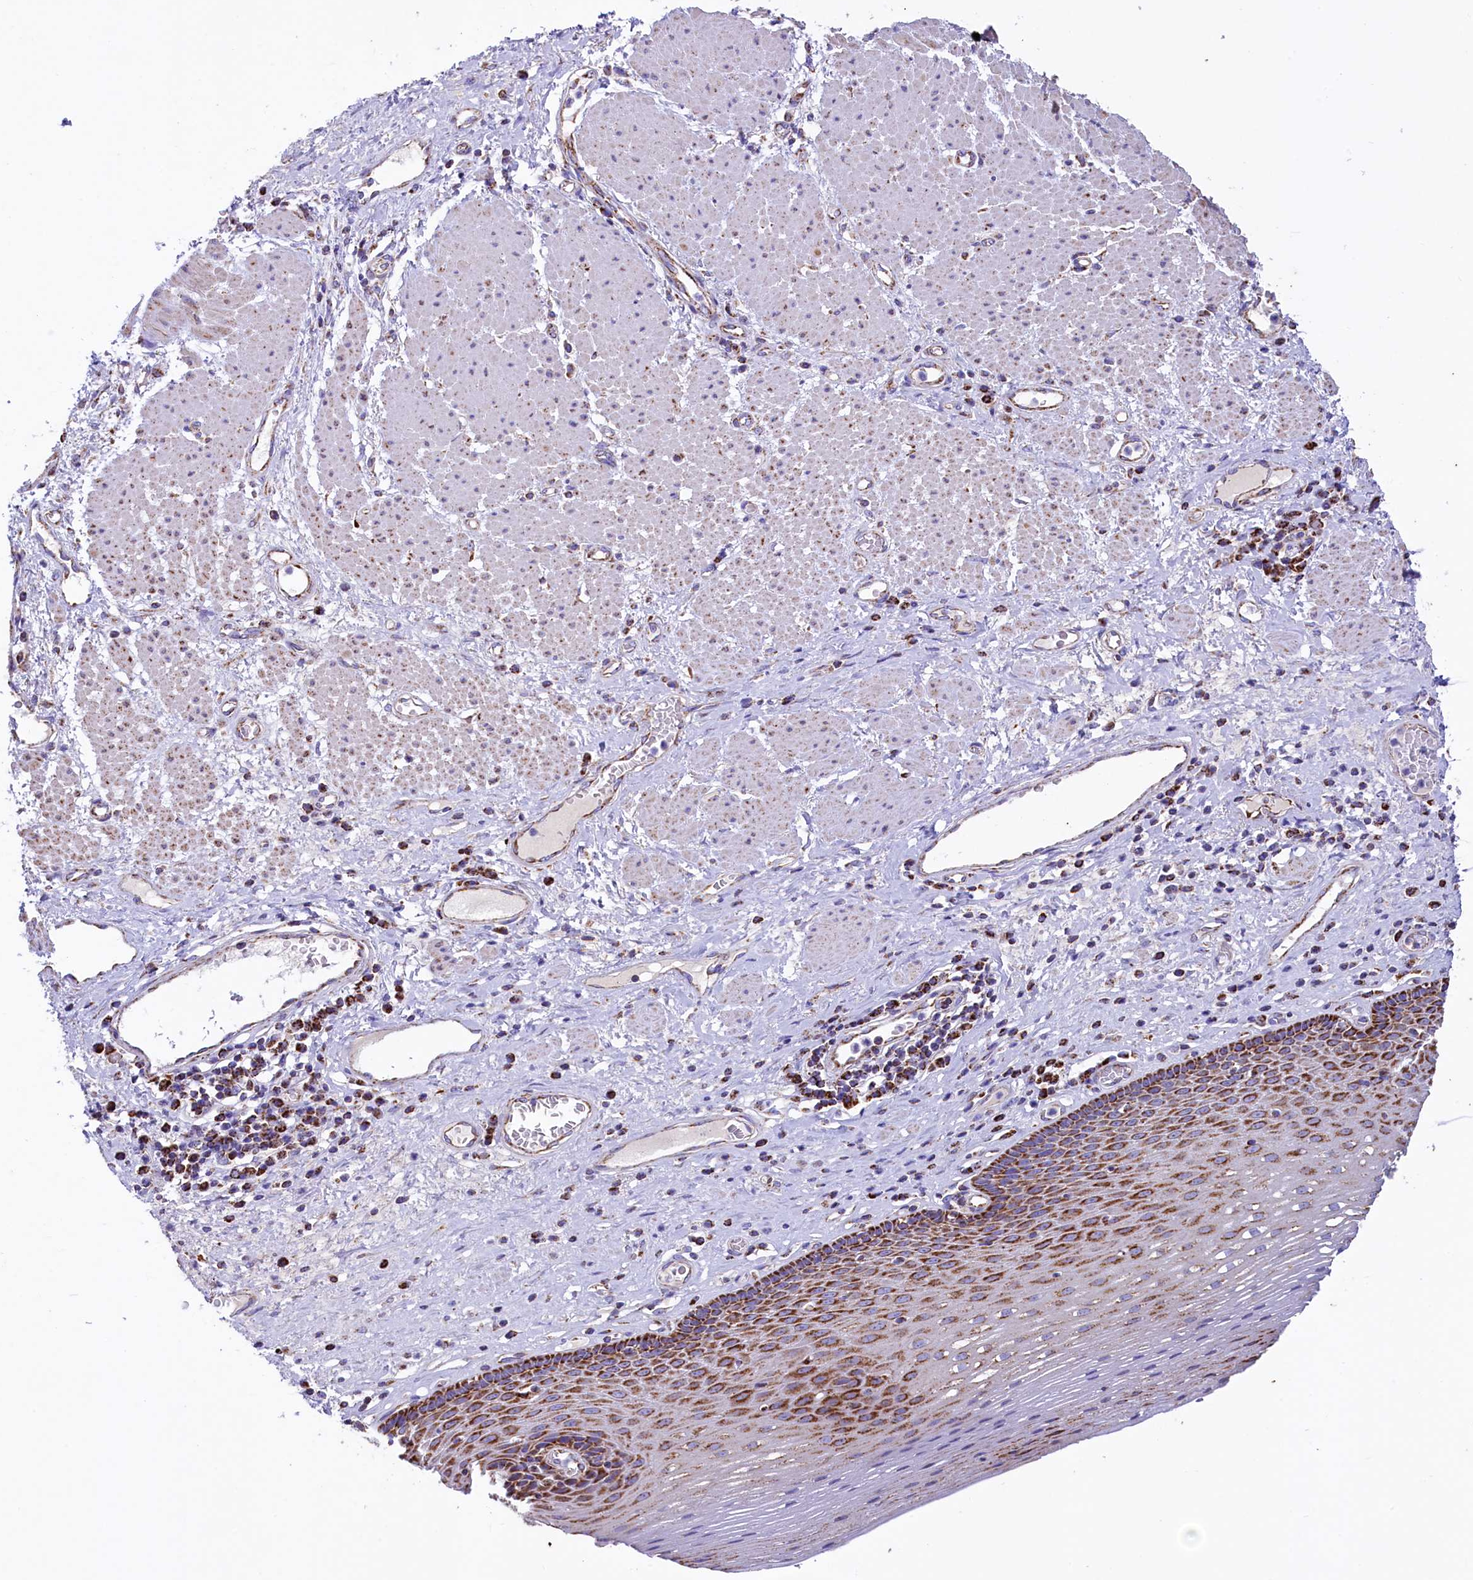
{"staining": {"intensity": "strong", "quantity": ">75%", "location": "cytoplasmic/membranous"}, "tissue": "esophagus", "cell_type": "Squamous epithelial cells", "image_type": "normal", "snomed": [{"axis": "morphology", "description": "Normal tissue, NOS"}, {"axis": "morphology", "description": "Adenocarcinoma, NOS"}, {"axis": "topography", "description": "Esophagus"}], "caption": "Strong cytoplasmic/membranous expression for a protein is seen in approximately >75% of squamous epithelial cells of normal esophagus using IHC.", "gene": "IDH3A", "patient": {"sex": "male", "age": 62}}